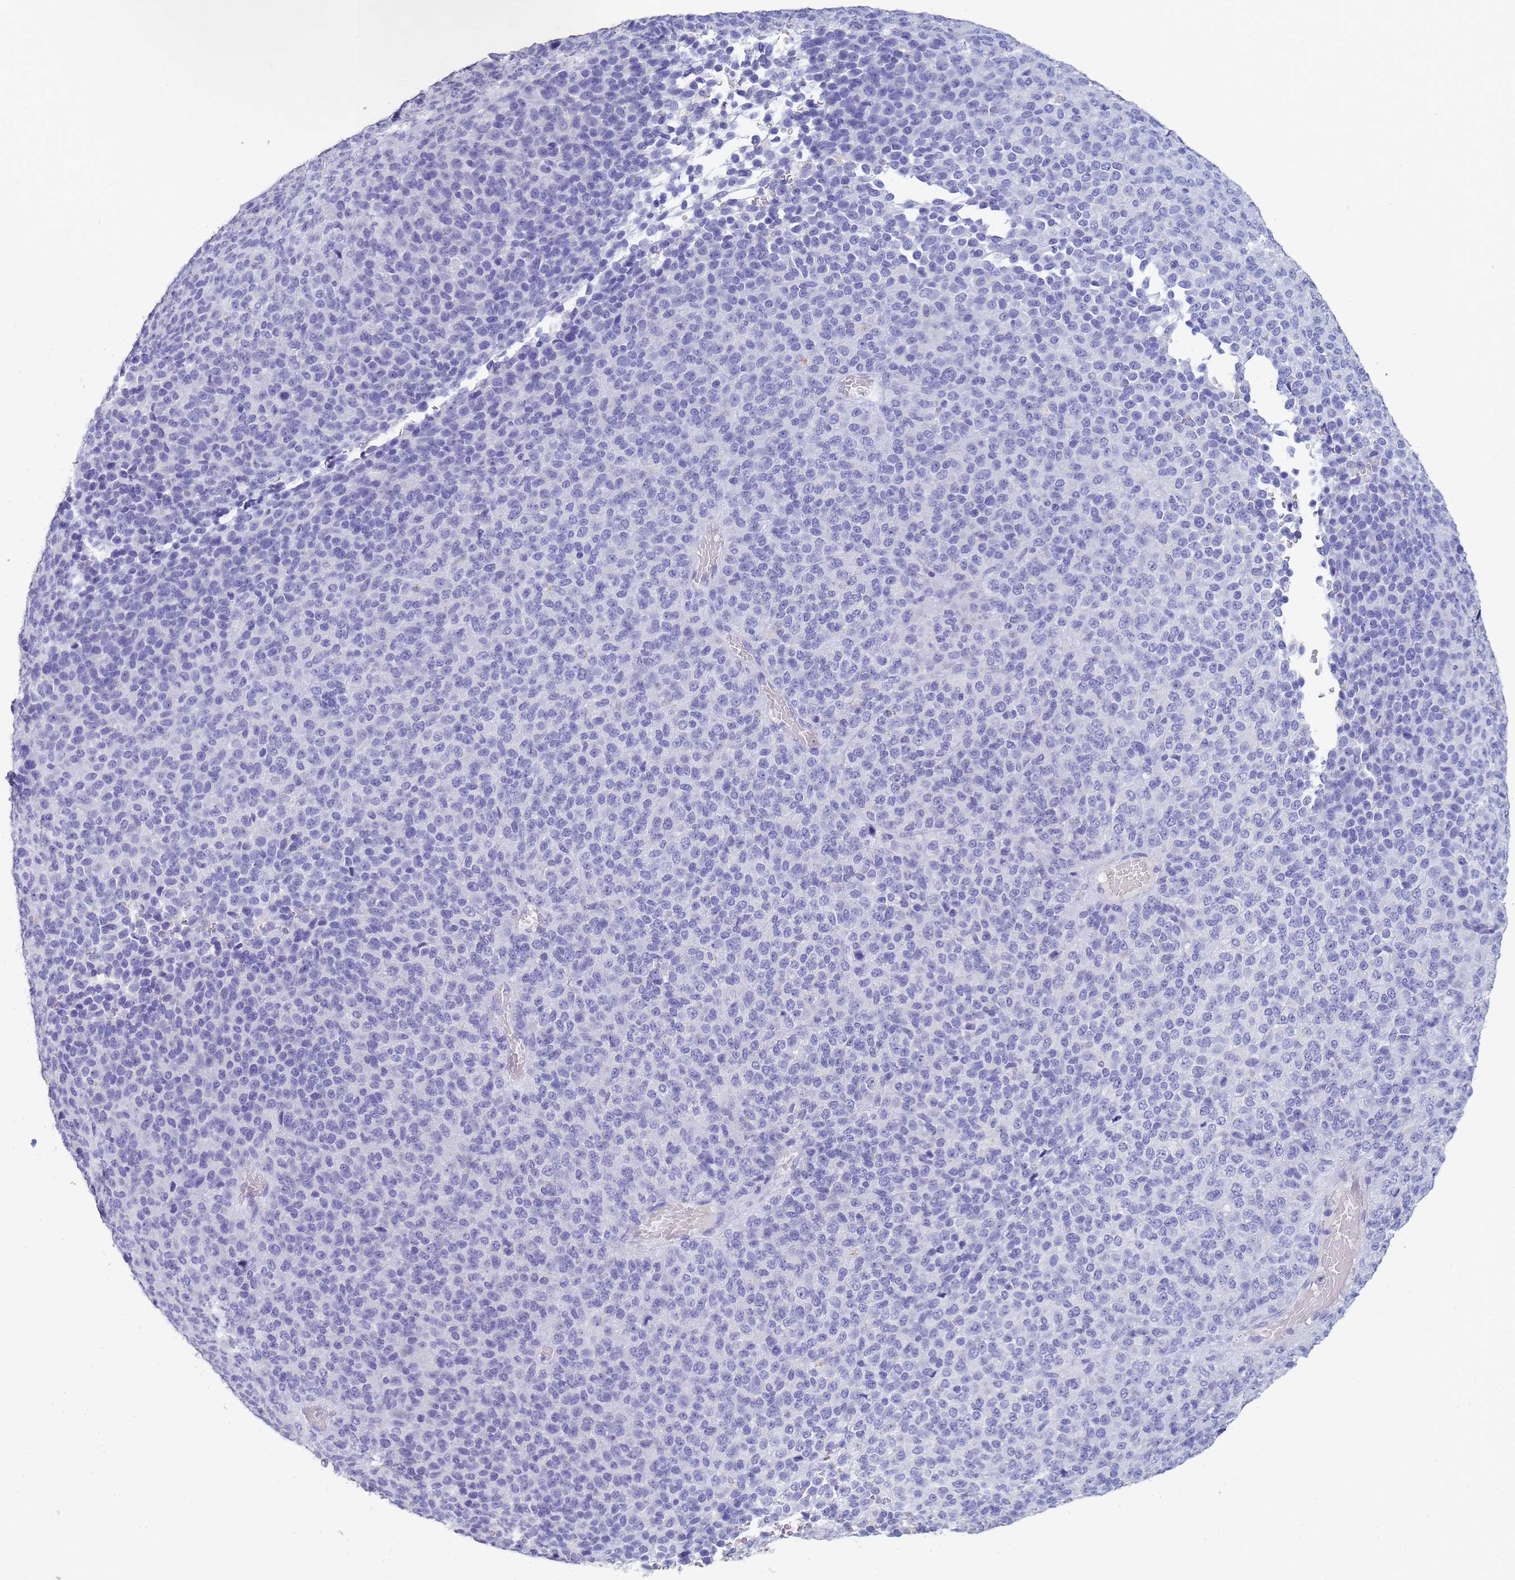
{"staining": {"intensity": "negative", "quantity": "none", "location": "none"}, "tissue": "melanoma", "cell_type": "Tumor cells", "image_type": "cancer", "snomed": [{"axis": "morphology", "description": "Malignant melanoma, Metastatic site"}, {"axis": "topography", "description": "Brain"}], "caption": "Protein analysis of malignant melanoma (metastatic site) reveals no significant positivity in tumor cells.", "gene": "B3GNT8", "patient": {"sex": "female", "age": 56}}